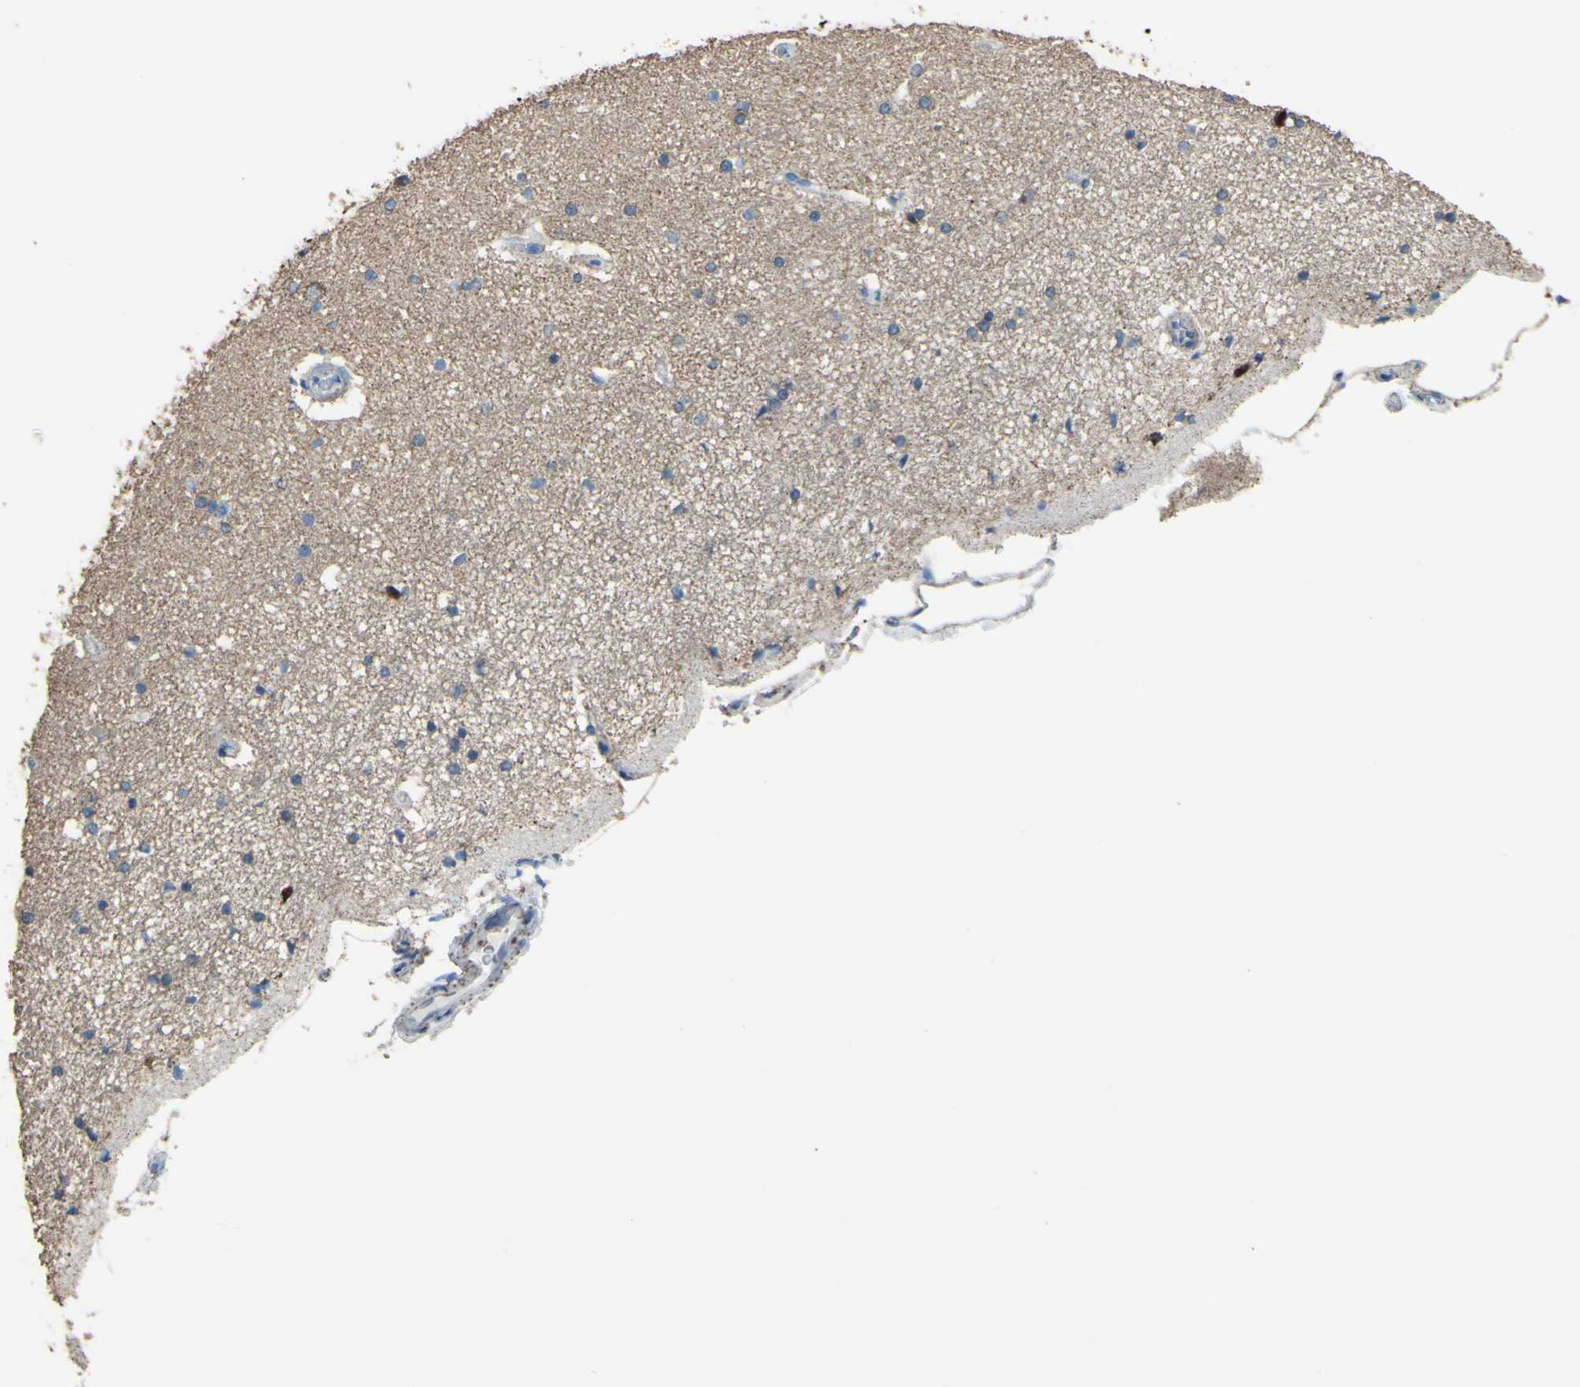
{"staining": {"intensity": "weak", "quantity": "<25%", "location": "cytoplasmic/membranous"}, "tissue": "hippocampus", "cell_type": "Glial cells", "image_type": "normal", "snomed": [{"axis": "morphology", "description": "Normal tissue, NOS"}, {"axis": "topography", "description": "Hippocampus"}], "caption": "Immunohistochemistry (IHC) image of normal hippocampus stained for a protein (brown), which demonstrates no staining in glial cells. Brightfield microscopy of IHC stained with DAB (3,3'-diaminobenzidine) (brown) and hematoxylin (blue), captured at high magnification.", "gene": "CMKLR2", "patient": {"sex": "female", "age": 54}}